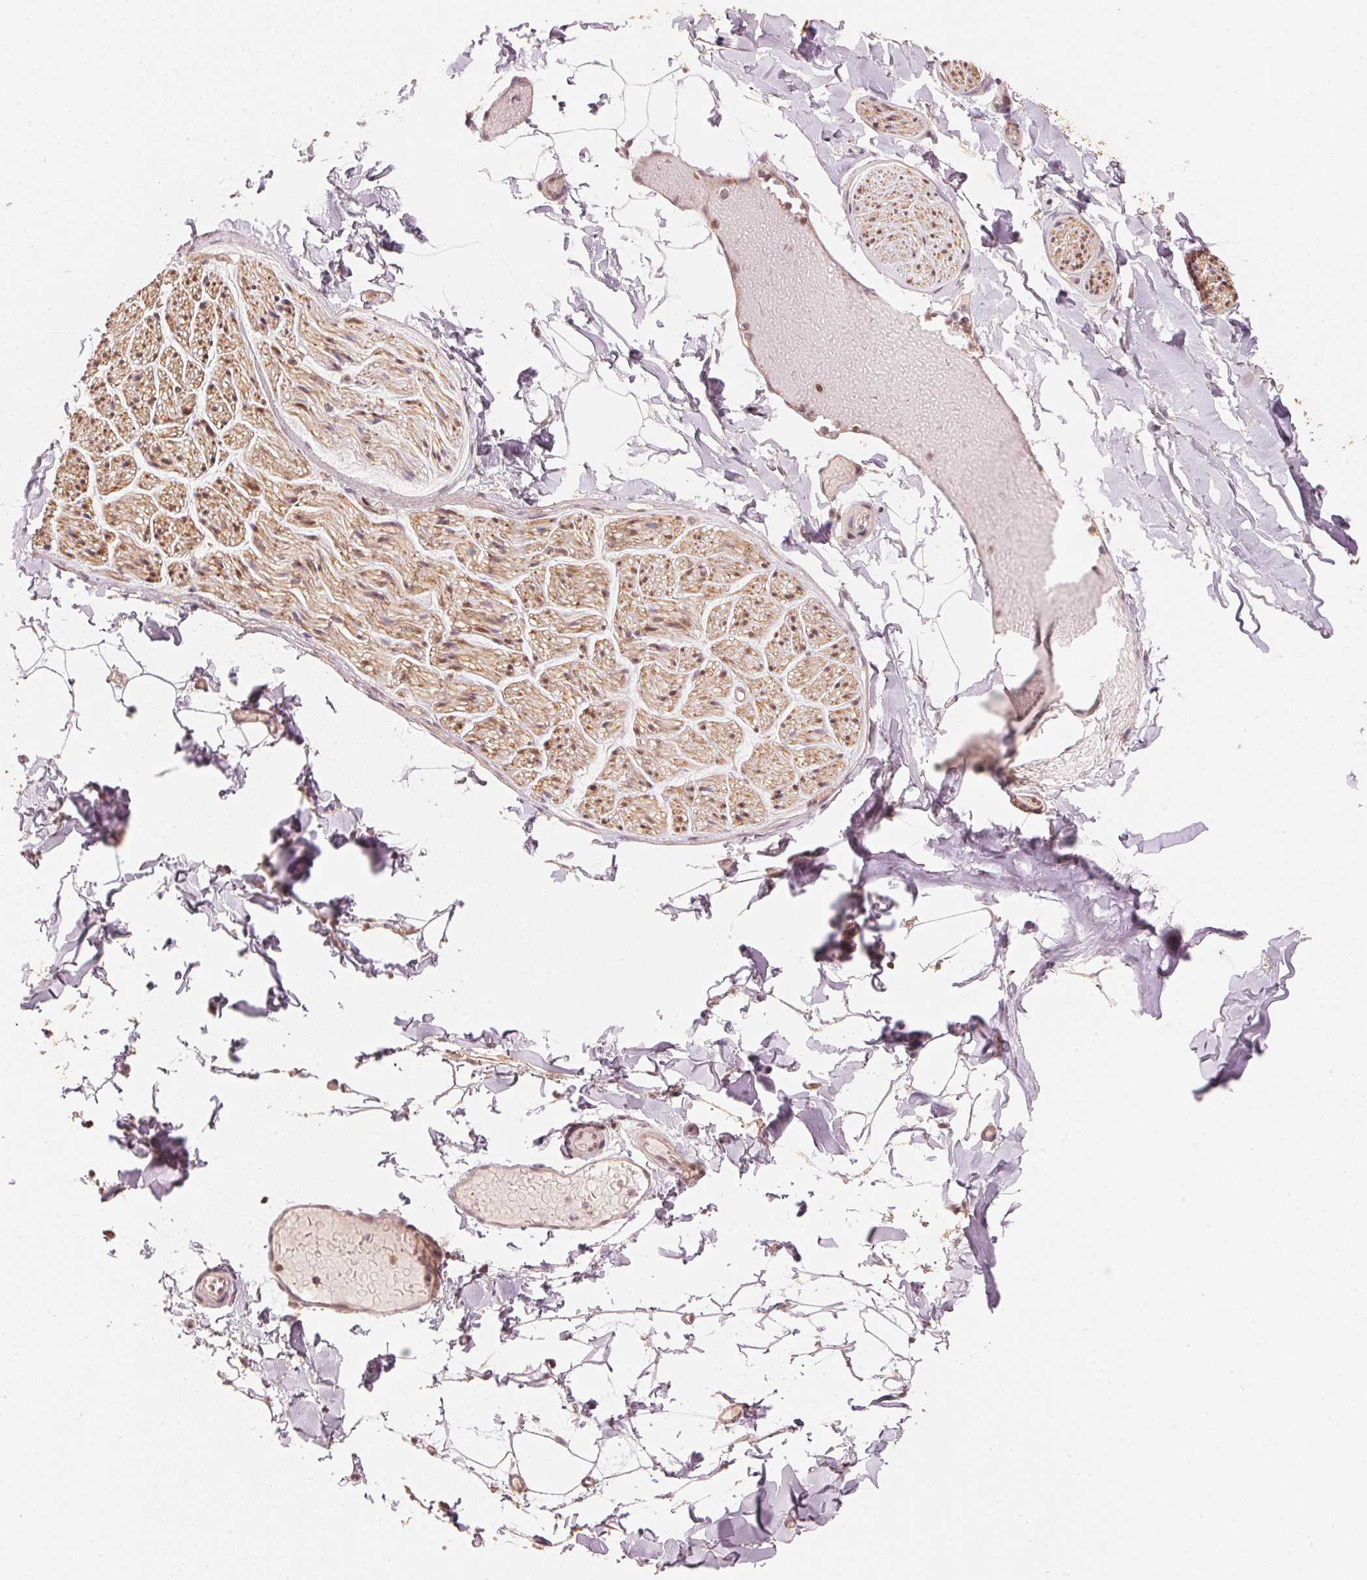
{"staining": {"intensity": "negative", "quantity": "none", "location": "none"}, "tissue": "adipose tissue", "cell_type": "Adipocytes", "image_type": "normal", "snomed": [{"axis": "morphology", "description": "Normal tissue, NOS"}, {"axis": "topography", "description": "Gallbladder"}, {"axis": "topography", "description": "Peripheral nerve tissue"}], "caption": "Immunohistochemistry (IHC) histopathology image of unremarkable human adipose tissue stained for a protein (brown), which shows no staining in adipocytes.", "gene": "PRKN", "patient": {"sex": "female", "age": 45}}